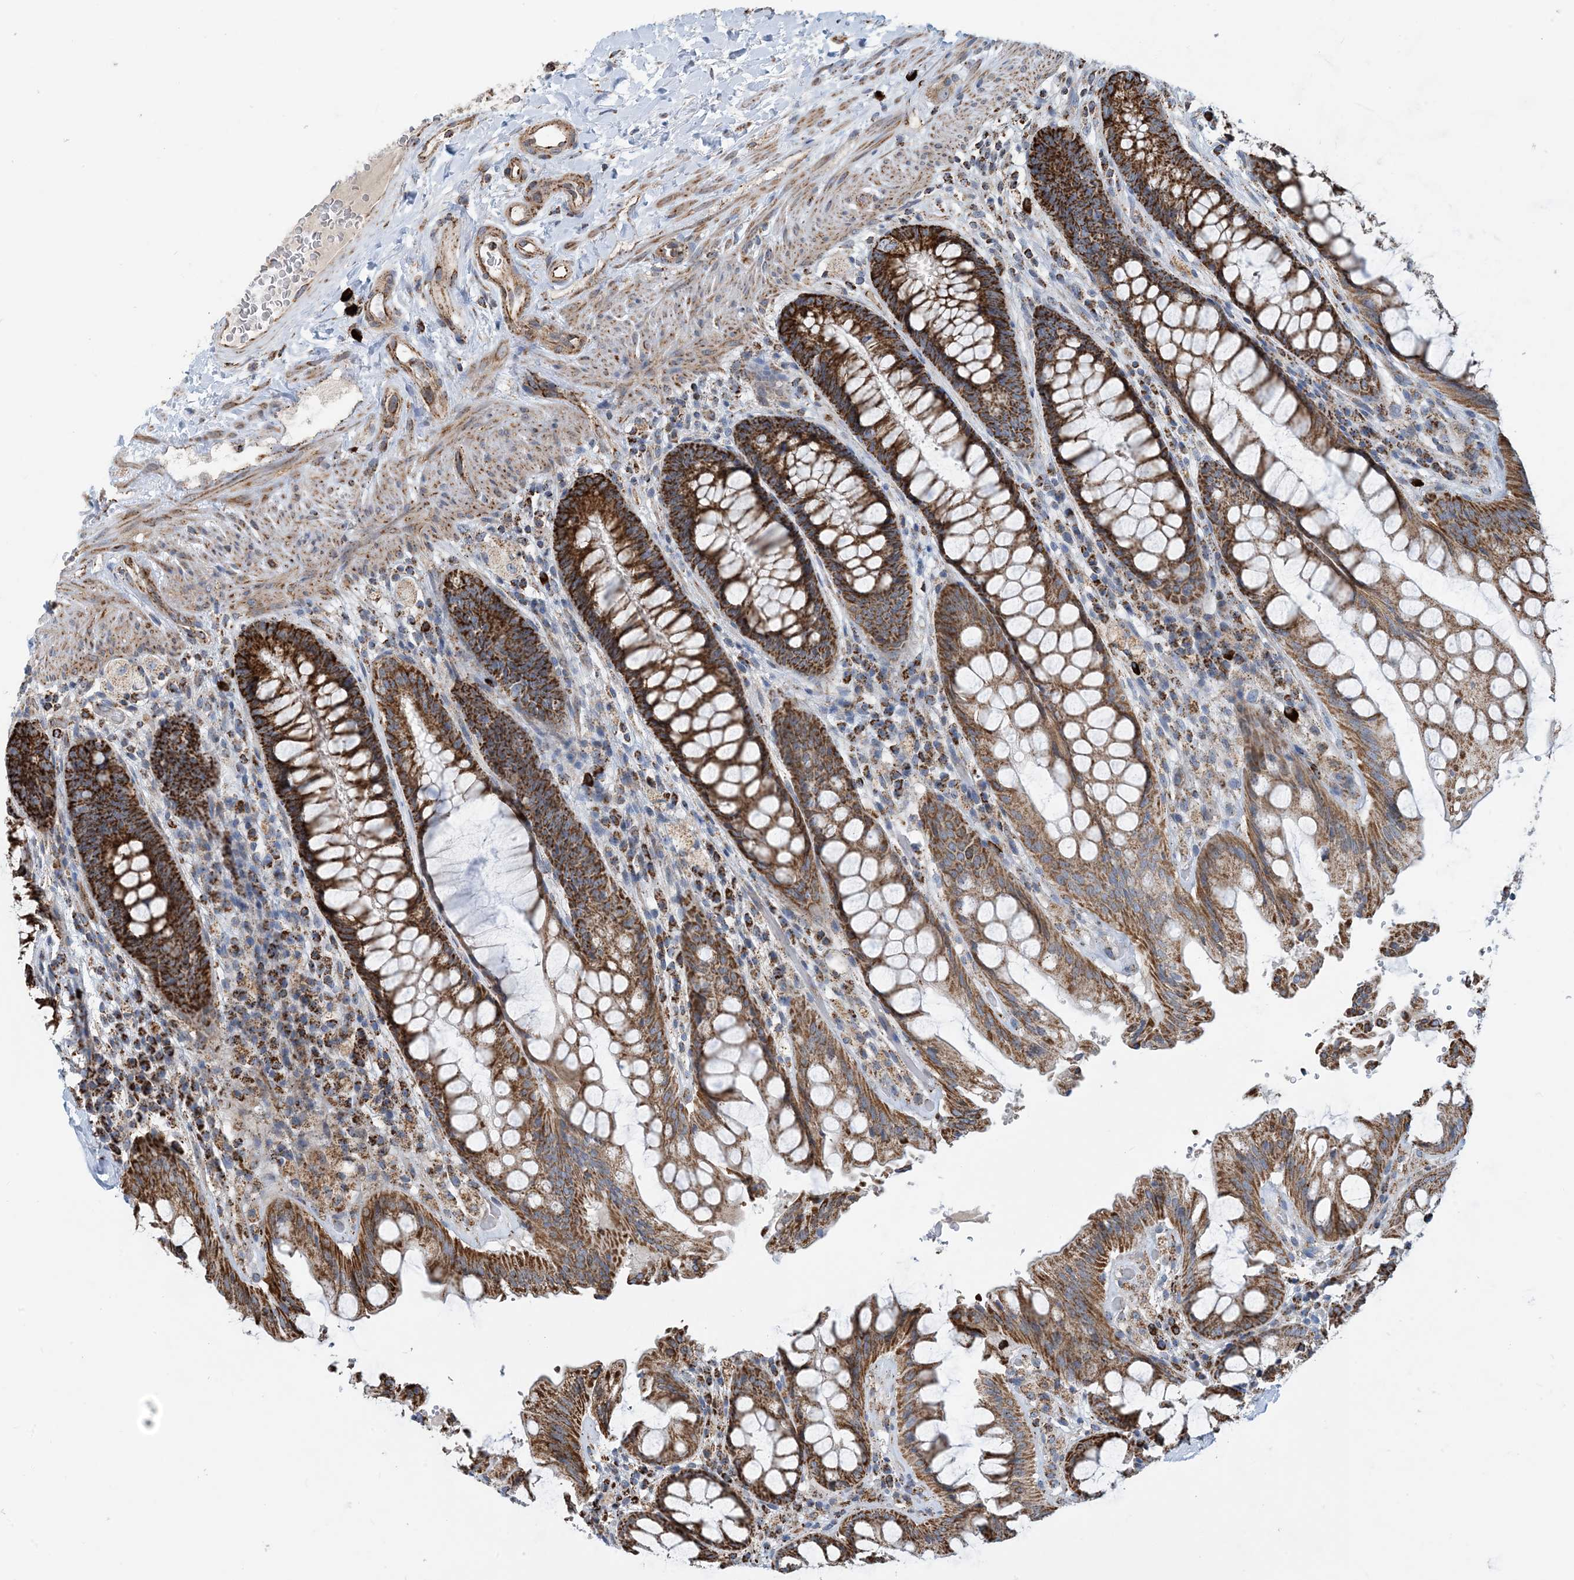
{"staining": {"intensity": "strong", "quantity": ">75%", "location": "cytoplasmic/membranous"}, "tissue": "rectum", "cell_type": "Glandular cells", "image_type": "normal", "snomed": [{"axis": "morphology", "description": "Normal tissue, NOS"}, {"axis": "topography", "description": "Rectum"}], "caption": "Unremarkable rectum demonstrates strong cytoplasmic/membranous staining in about >75% of glandular cells, visualized by immunohistochemistry. (brown staining indicates protein expression, while blue staining denotes nuclei).", "gene": "PCDHGA1", "patient": {"sex": "female", "age": 46}}